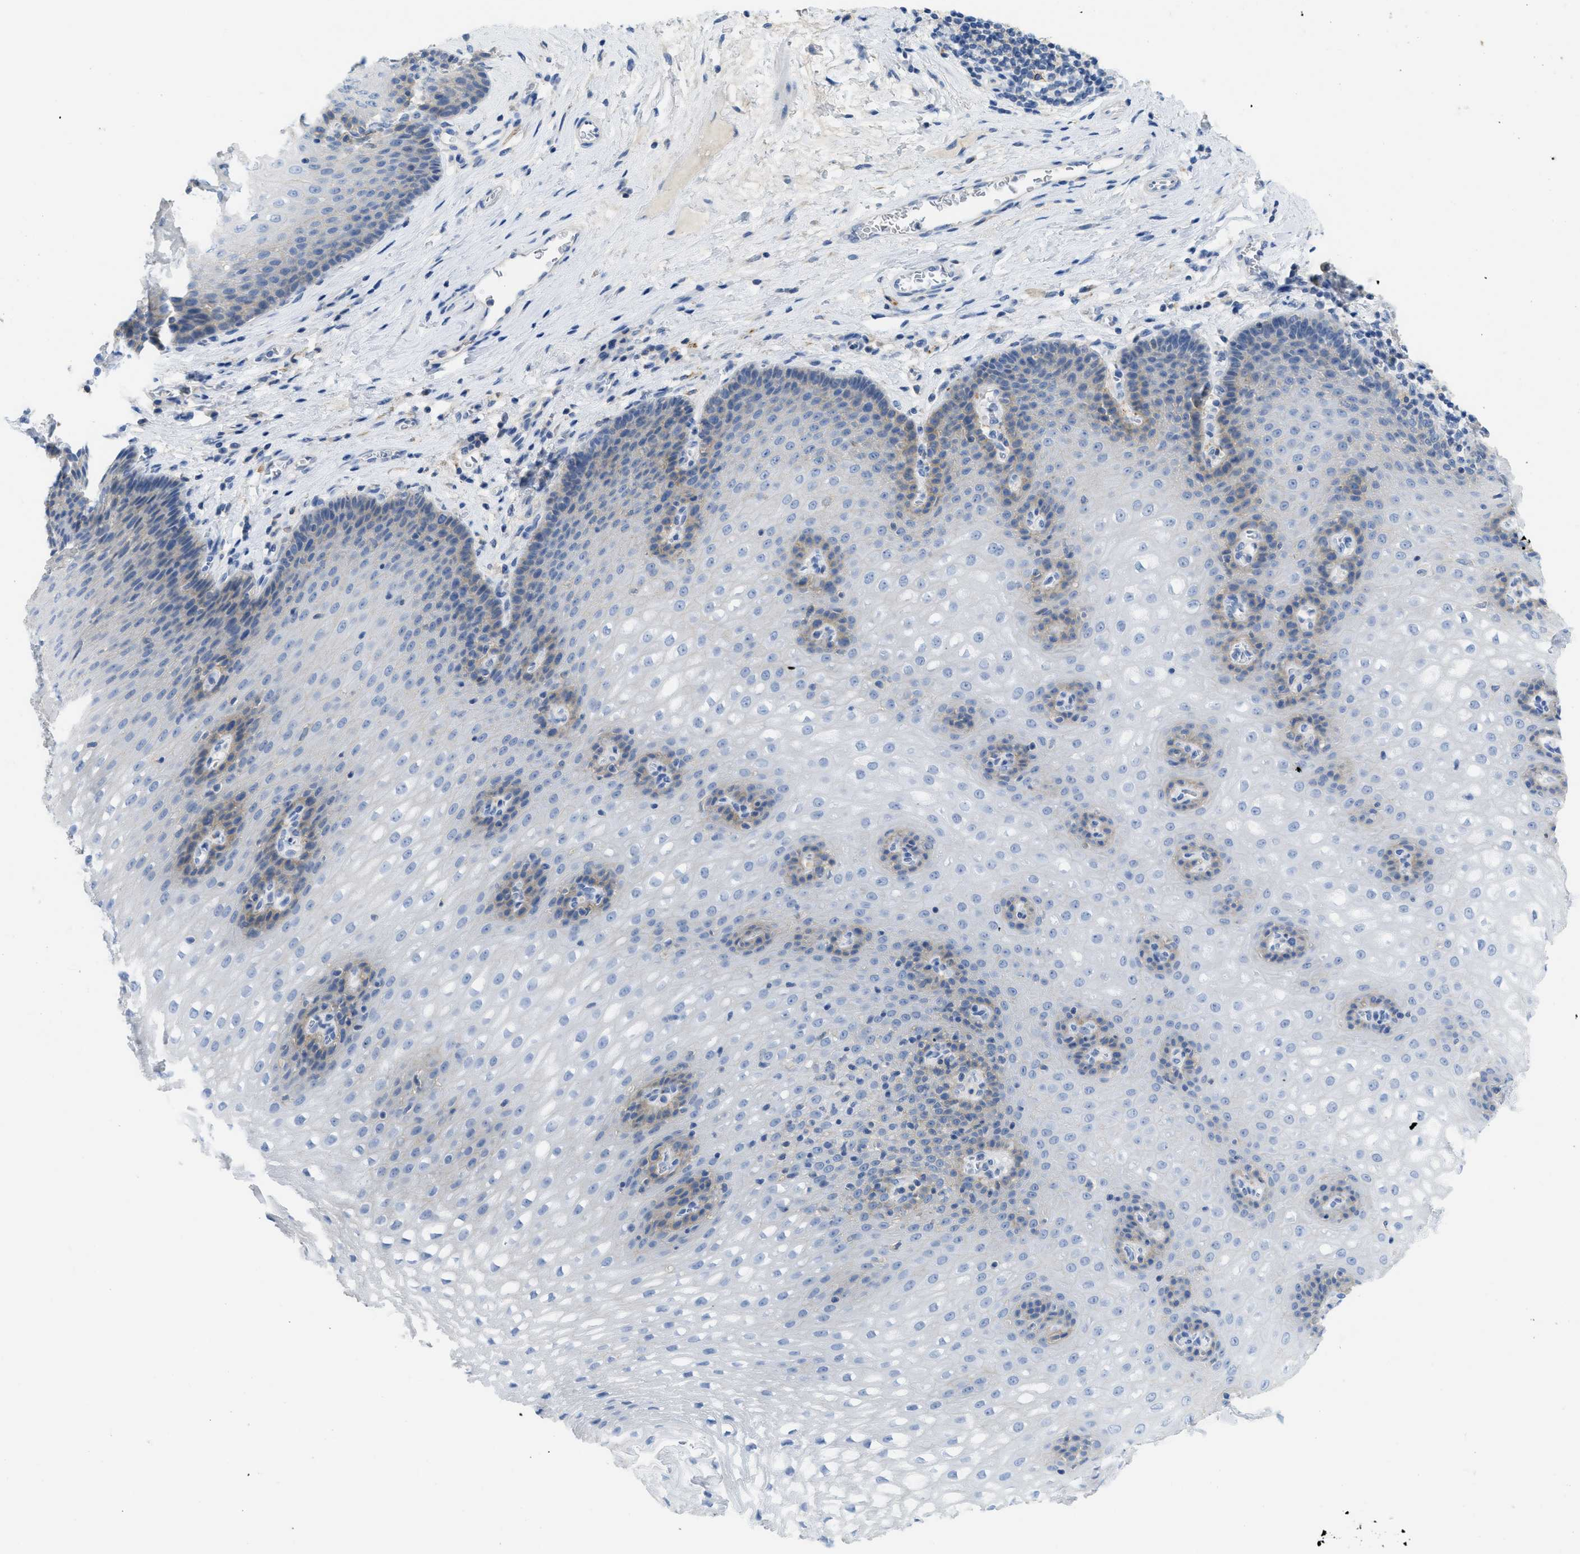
{"staining": {"intensity": "weak", "quantity": "<25%", "location": "cytoplasmic/membranous"}, "tissue": "esophagus", "cell_type": "Squamous epithelial cells", "image_type": "normal", "snomed": [{"axis": "morphology", "description": "Normal tissue, NOS"}, {"axis": "topography", "description": "Esophagus"}], "caption": "IHC micrograph of normal esophagus: human esophagus stained with DAB (3,3'-diaminobenzidine) shows no significant protein expression in squamous epithelial cells.", "gene": "CNNM4", "patient": {"sex": "male", "age": 48}}